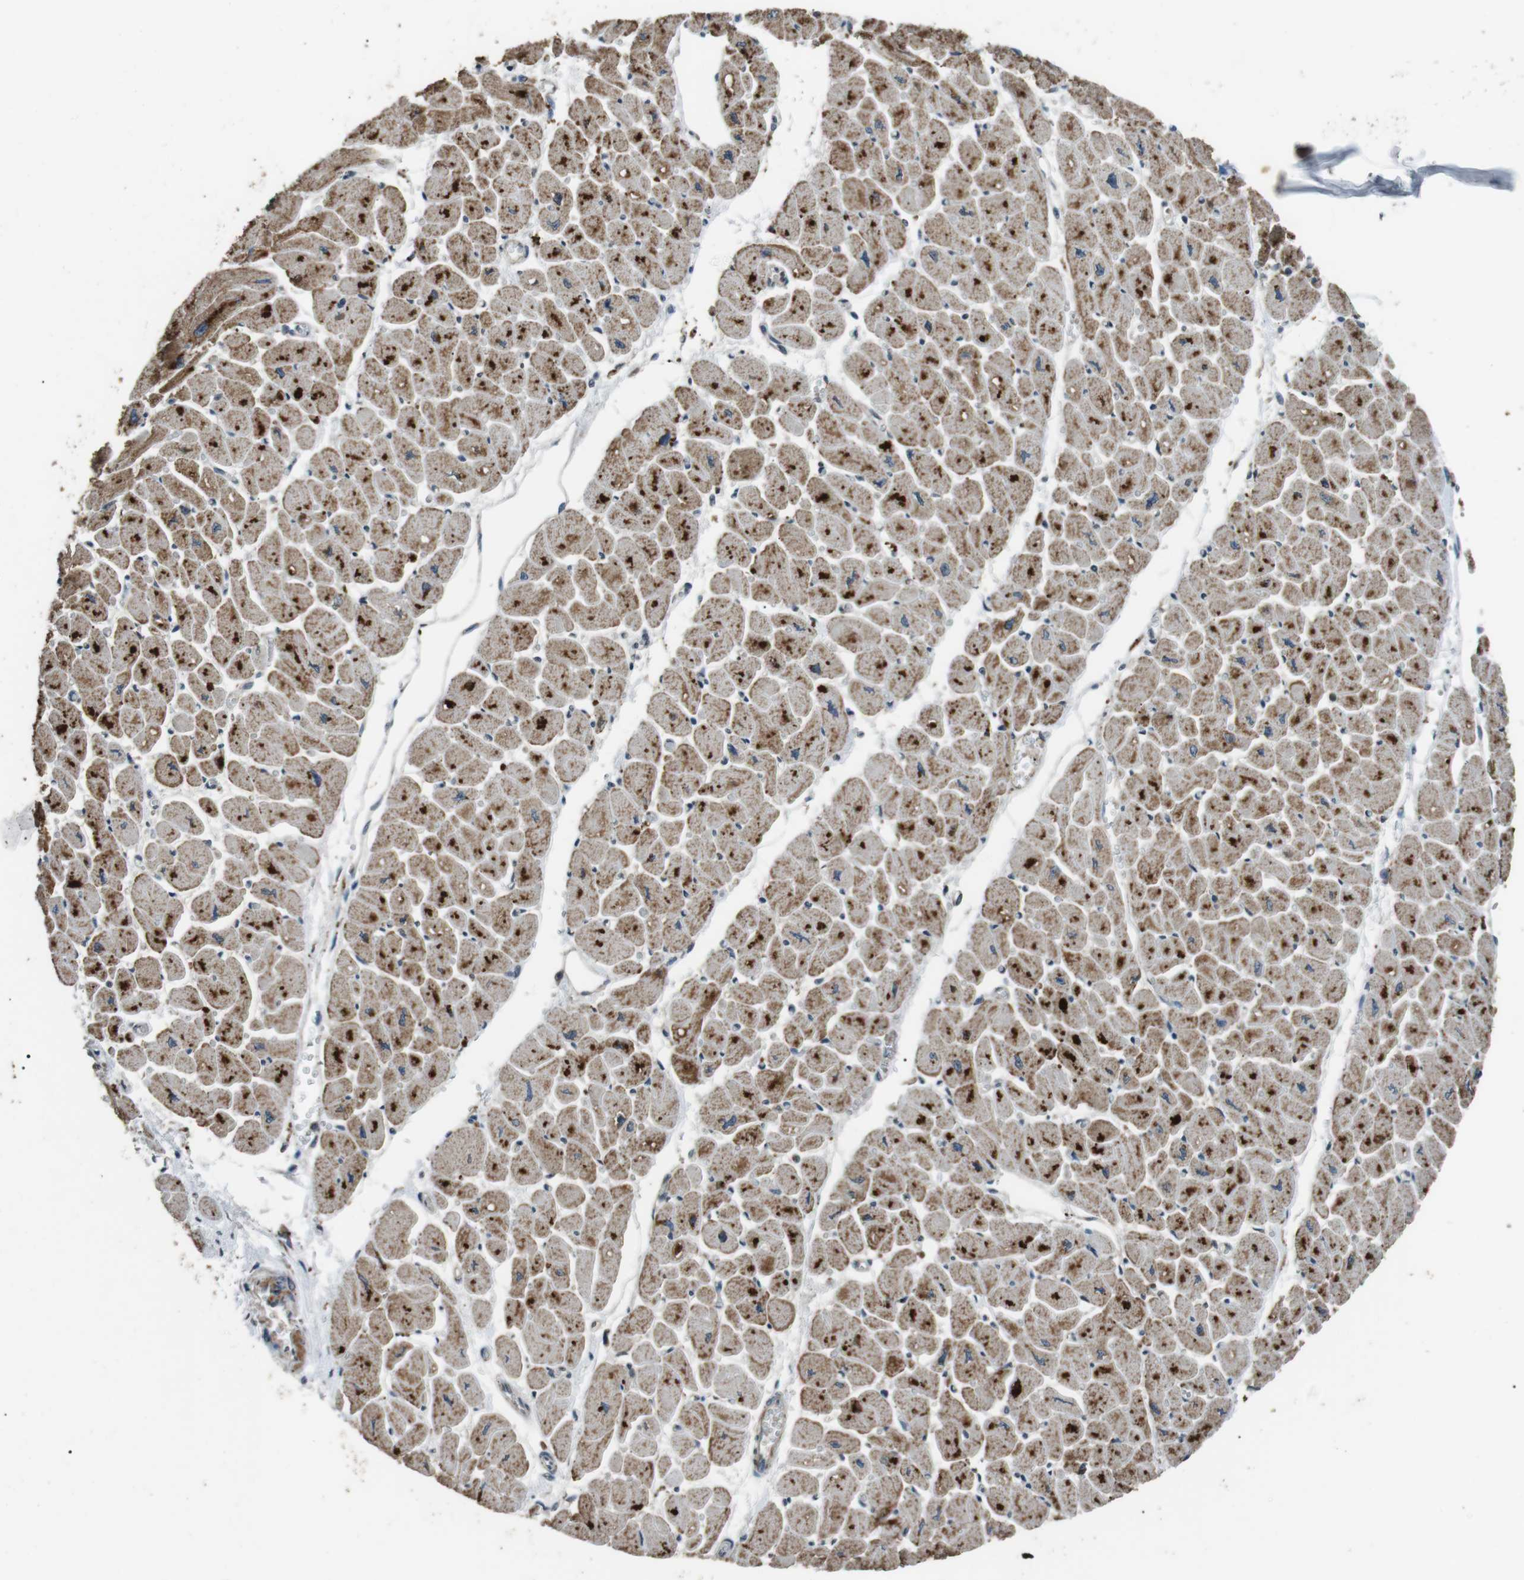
{"staining": {"intensity": "moderate", "quantity": ">75%", "location": "cytoplasmic/membranous"}, "tissue": "heart muscle", "cell_type": "Cardiomyocytes", "image_type": "normal", "snomed": [{"axis": "morphology", "description": "Normal tissue, NOS"}, {"axis": "topography", "description": "Heart"}], "caption": "Protein analysis of normal heart muscle demonstrates moderate cytoplasmic/membranous expression in about >75% of cardiomyocytes.", "gene": "NEK7", "patient": {"sex": "female", "age": 54}}